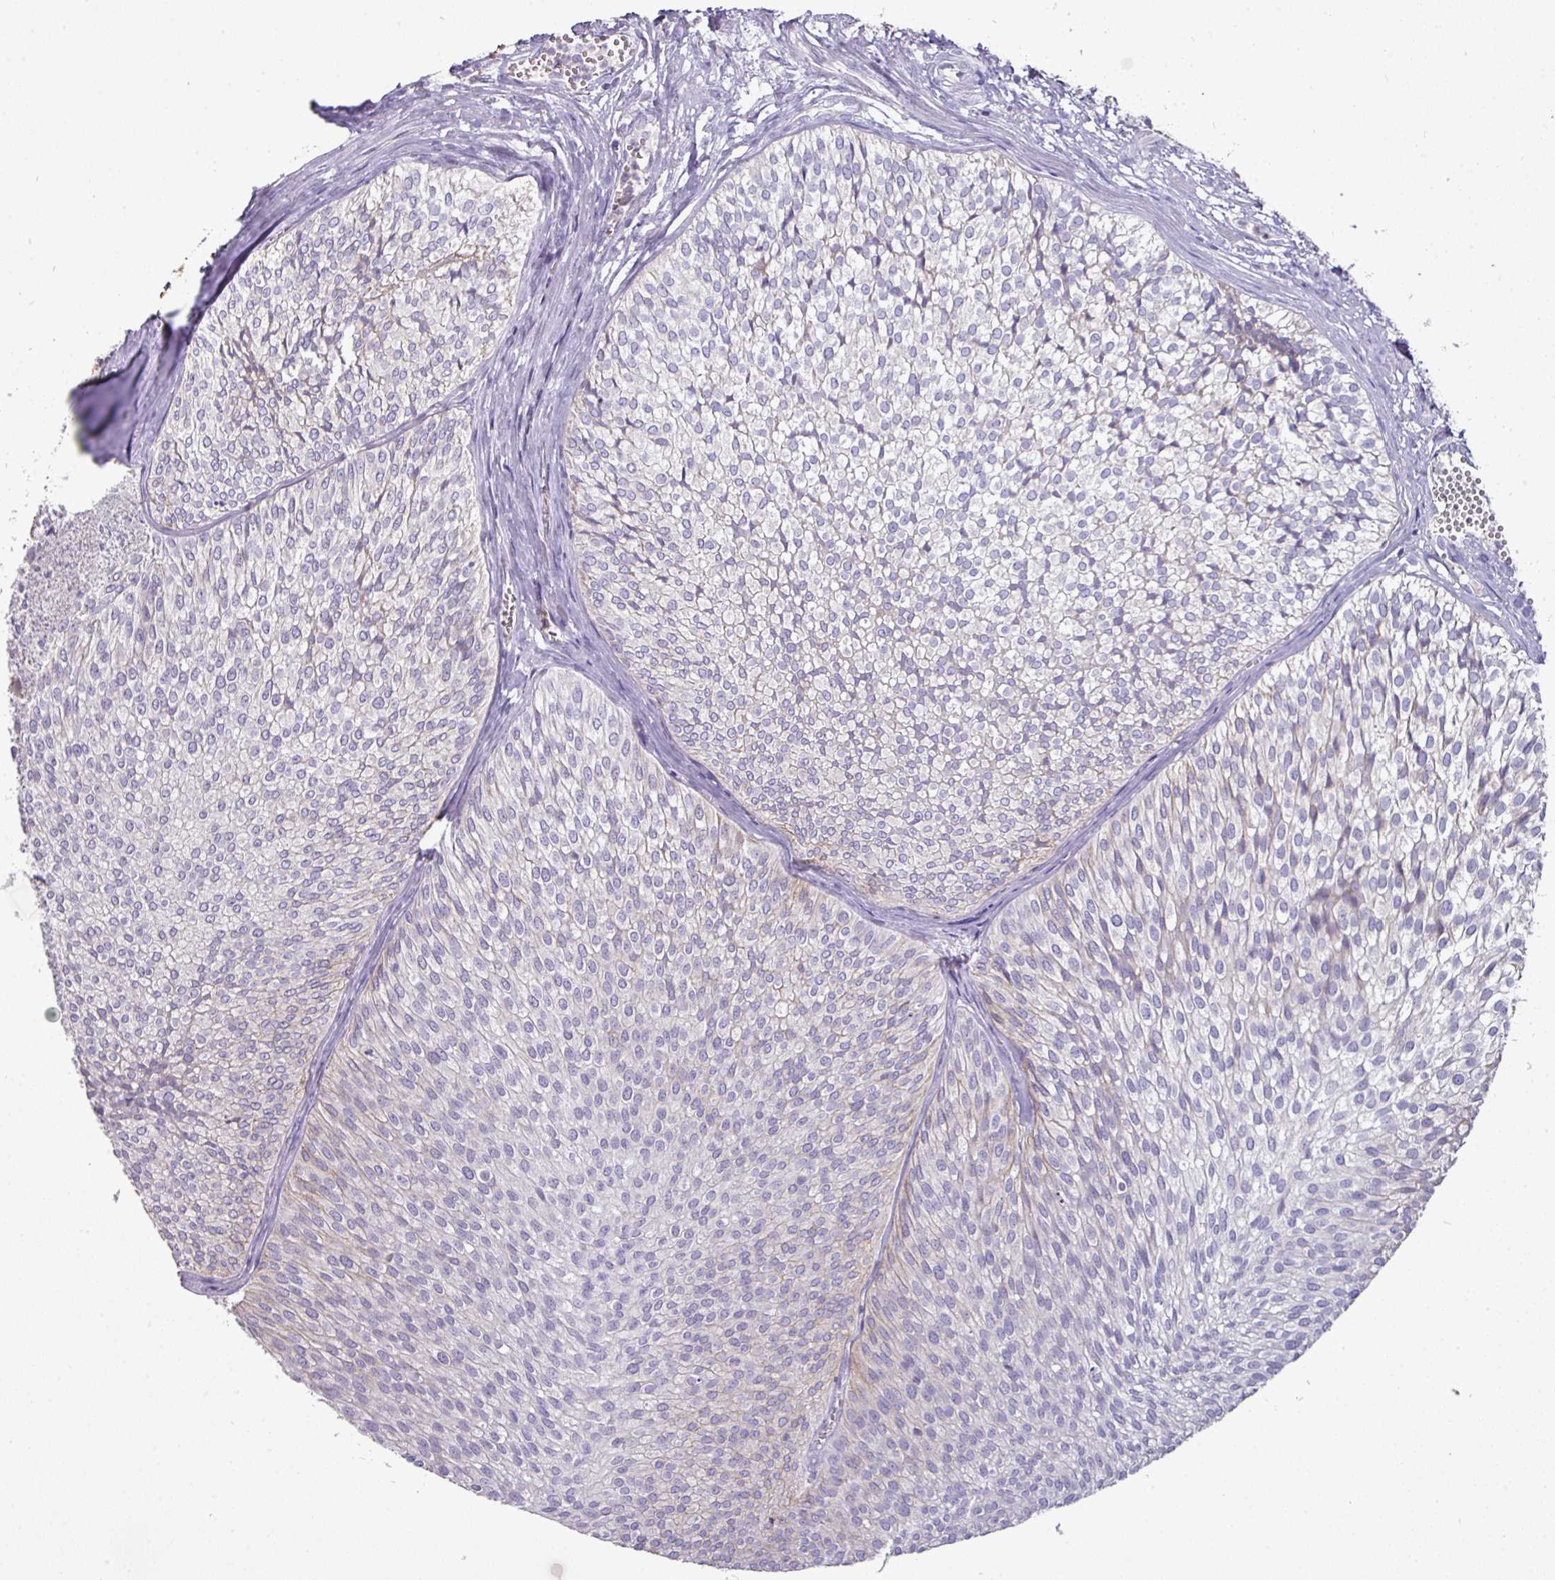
{"staining": {"intensity": "negative", "quantity": "none", "location": "none"}, "tissue": "urothelial cancer", "cell_type": "Tumor cells", "image_type": "cancer", "snomed": [{"axis": "morphology", "description": "Urothelial carcinoma, Low grade"}, {"axis": "topography", "description": "Urinary bladder"}], "caption": "IHC micrograph of low-grade urothelial carcinoma stained for a protein (brown), which demonstrates no expression in tumor cells.", "gene": "TRAPPC1", "patient": {"sex": "male", "age": 91}}